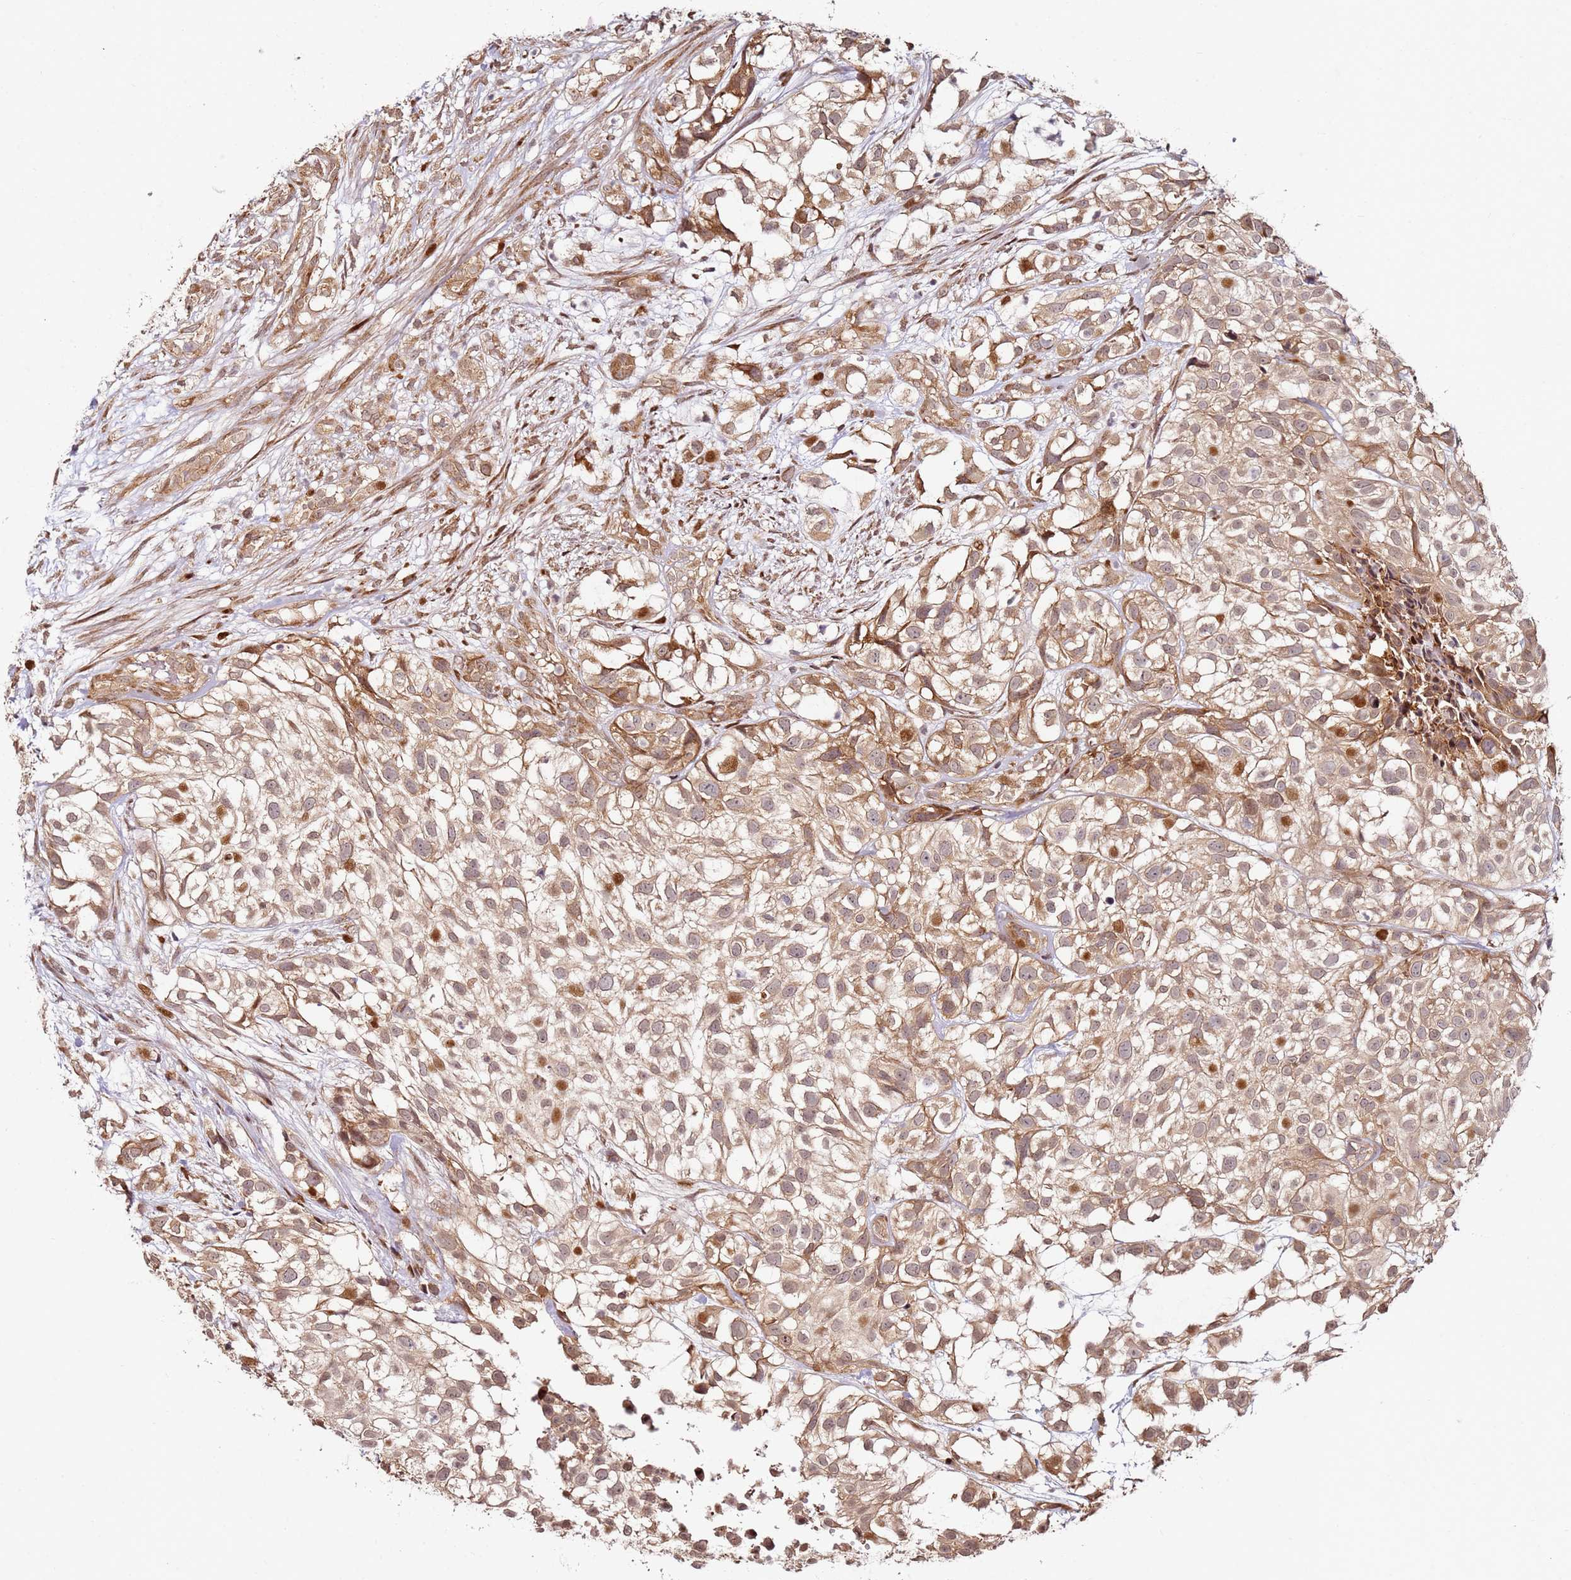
{"staining": {"intensity": "moderate", "quantity": ">75%", "location": "cytoplasmic/membranous,nuclear"}, "tissue": "urothelial cancer", "cell_type": "Tumor cells", "image_type": "cancer", "snomed": [{"axis": "morphology", "description": "Urothelial carcinoma, High grade"}, {"axis": "topography", "description": "Urinary bladder"}], "caption": "Brown immunohistochemical staining in human urothelial cancer displays moderate cytoplasmic/membranous and nuclear expression in about >75% of tumor cells. (DAB IHC with brightfield microscopy, high magnification).", "gene": "RPS3A", "patient": {"sex": "male", "age": 56}}